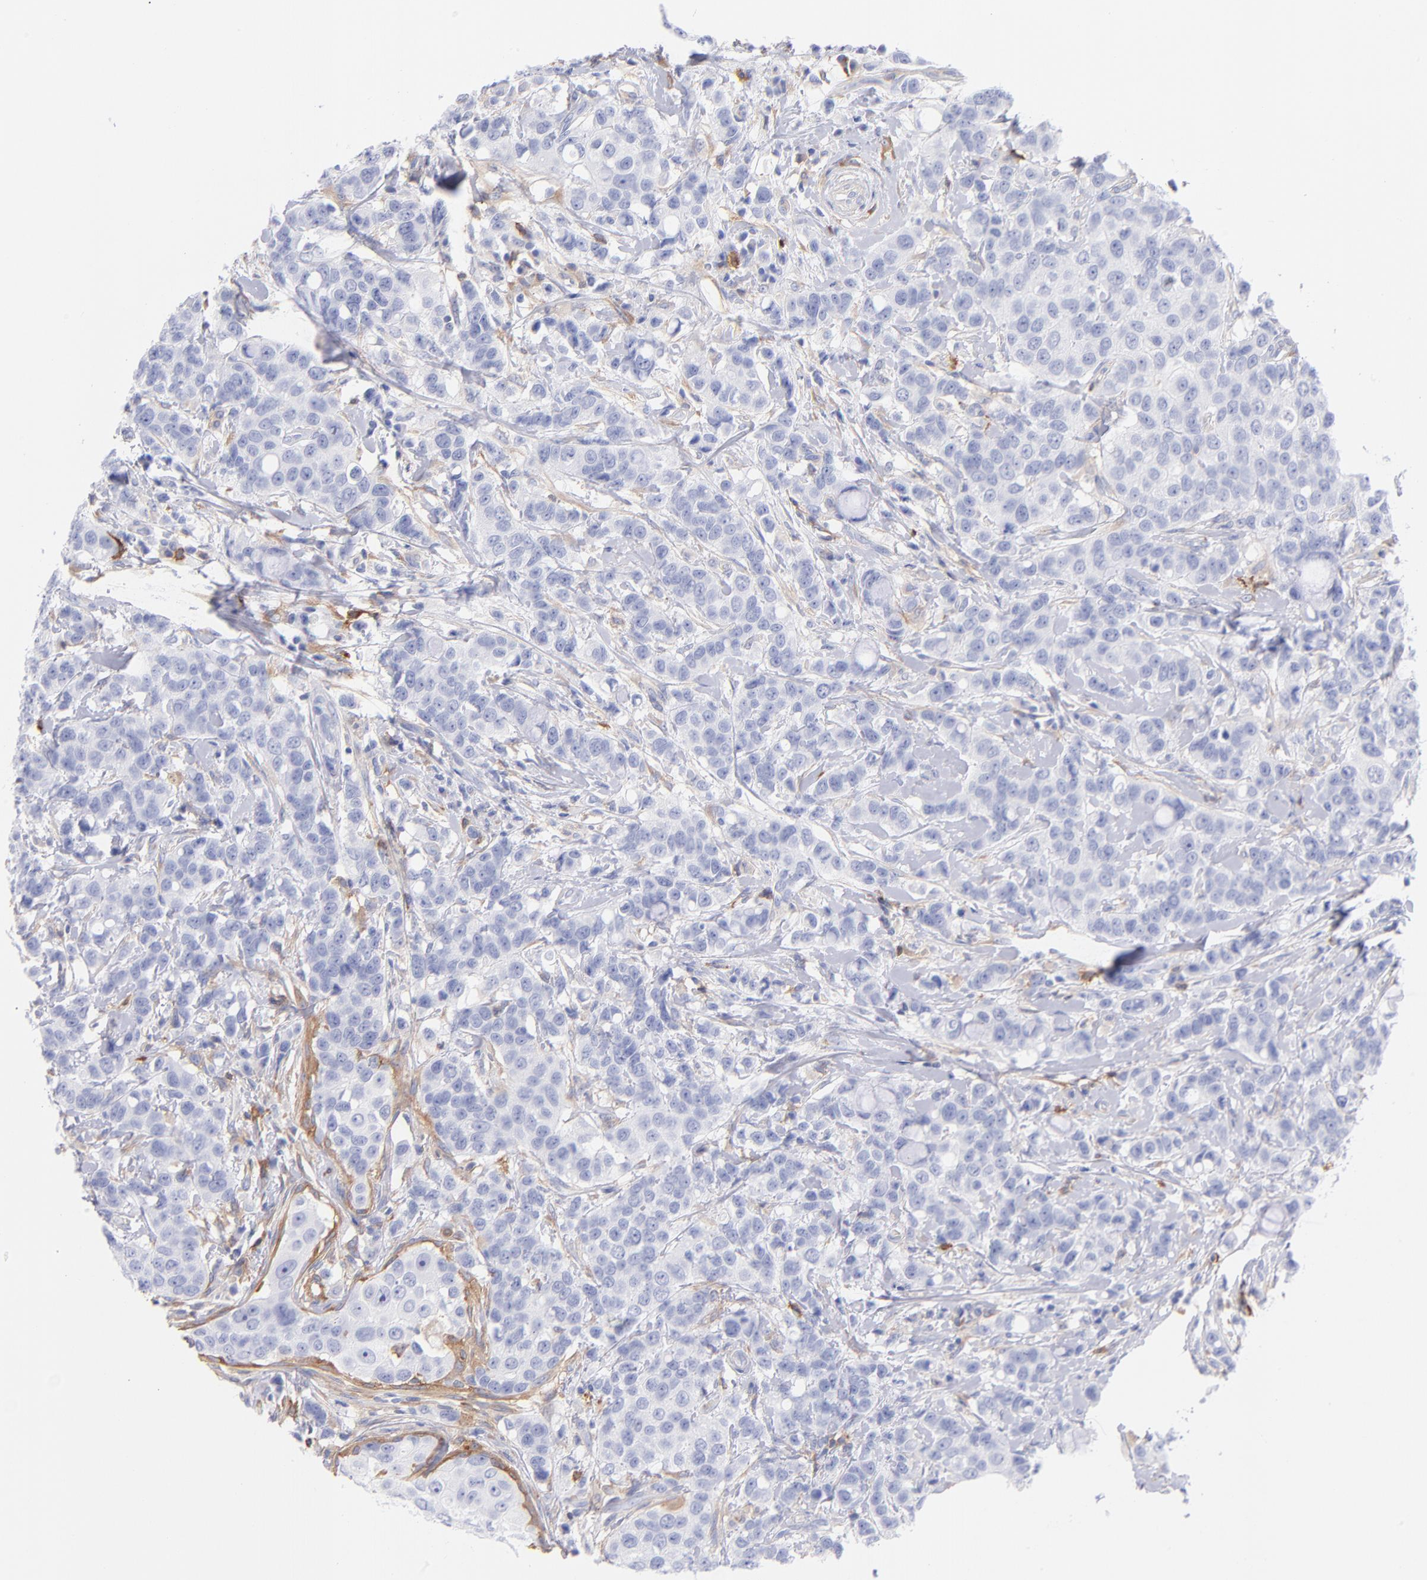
{"staining": {"intensity": "negative", "quantity": "none", "location": "none"}, "tissue": "breast cancer", "cell_type": "Tumor cells", "image_type": "cancer", "snomed": [{"axis": "morphology", "description": "Duct carcinoma"}, {"axis": "topography", "description": "Breast"}], "caption": "Immunohistochemical staining of breast intraductal carcinoma displays no significant expression in tumor cells.", "gene": "PRKCA", "patient": {"sex": "female", "age": 27}}